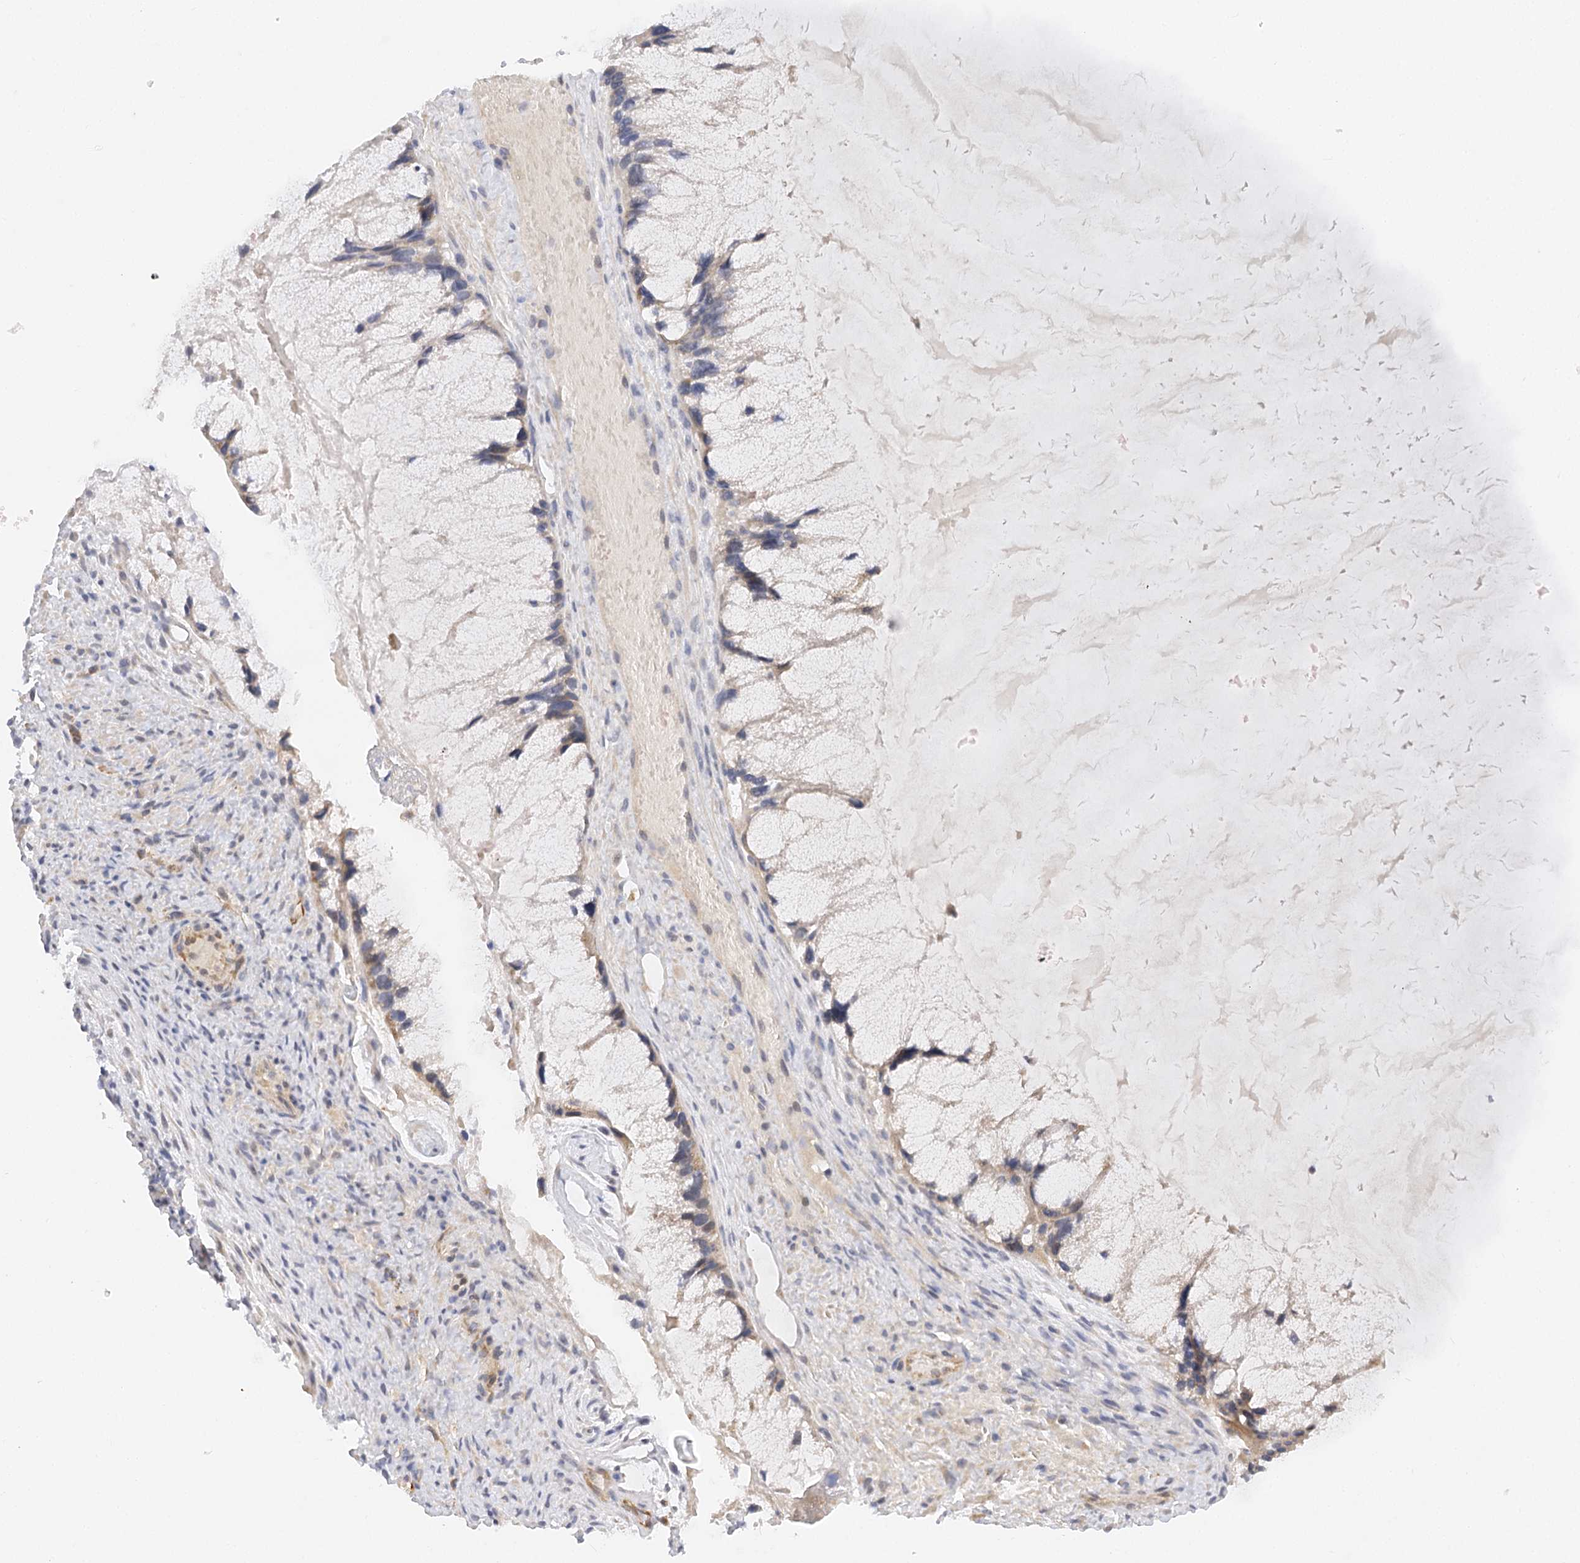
{"staining": {"intensity": "weak", "quantity": "25%-75%", "location": "cytoplasmic/membranous"}, "tissue": "ovarian cancer", "cell_type": "Tumor cells", "image_type": "cancer", "snomed": [{"axis": "morphology", "description": "Cystadenocarcinoma, mucinous, NOS"}, {"axis": "topography", "description": "Ovary"}], "caption": "Mucinous cystadenocarcinoma (ovarian) tissue displays weak cytoplasmic/membranous positivity in approximately 25%-75% of tumor cells, visualized by immunohistochemistry.", "gene": "NELL2", "patient": {"sex": "female", "age": 37}}